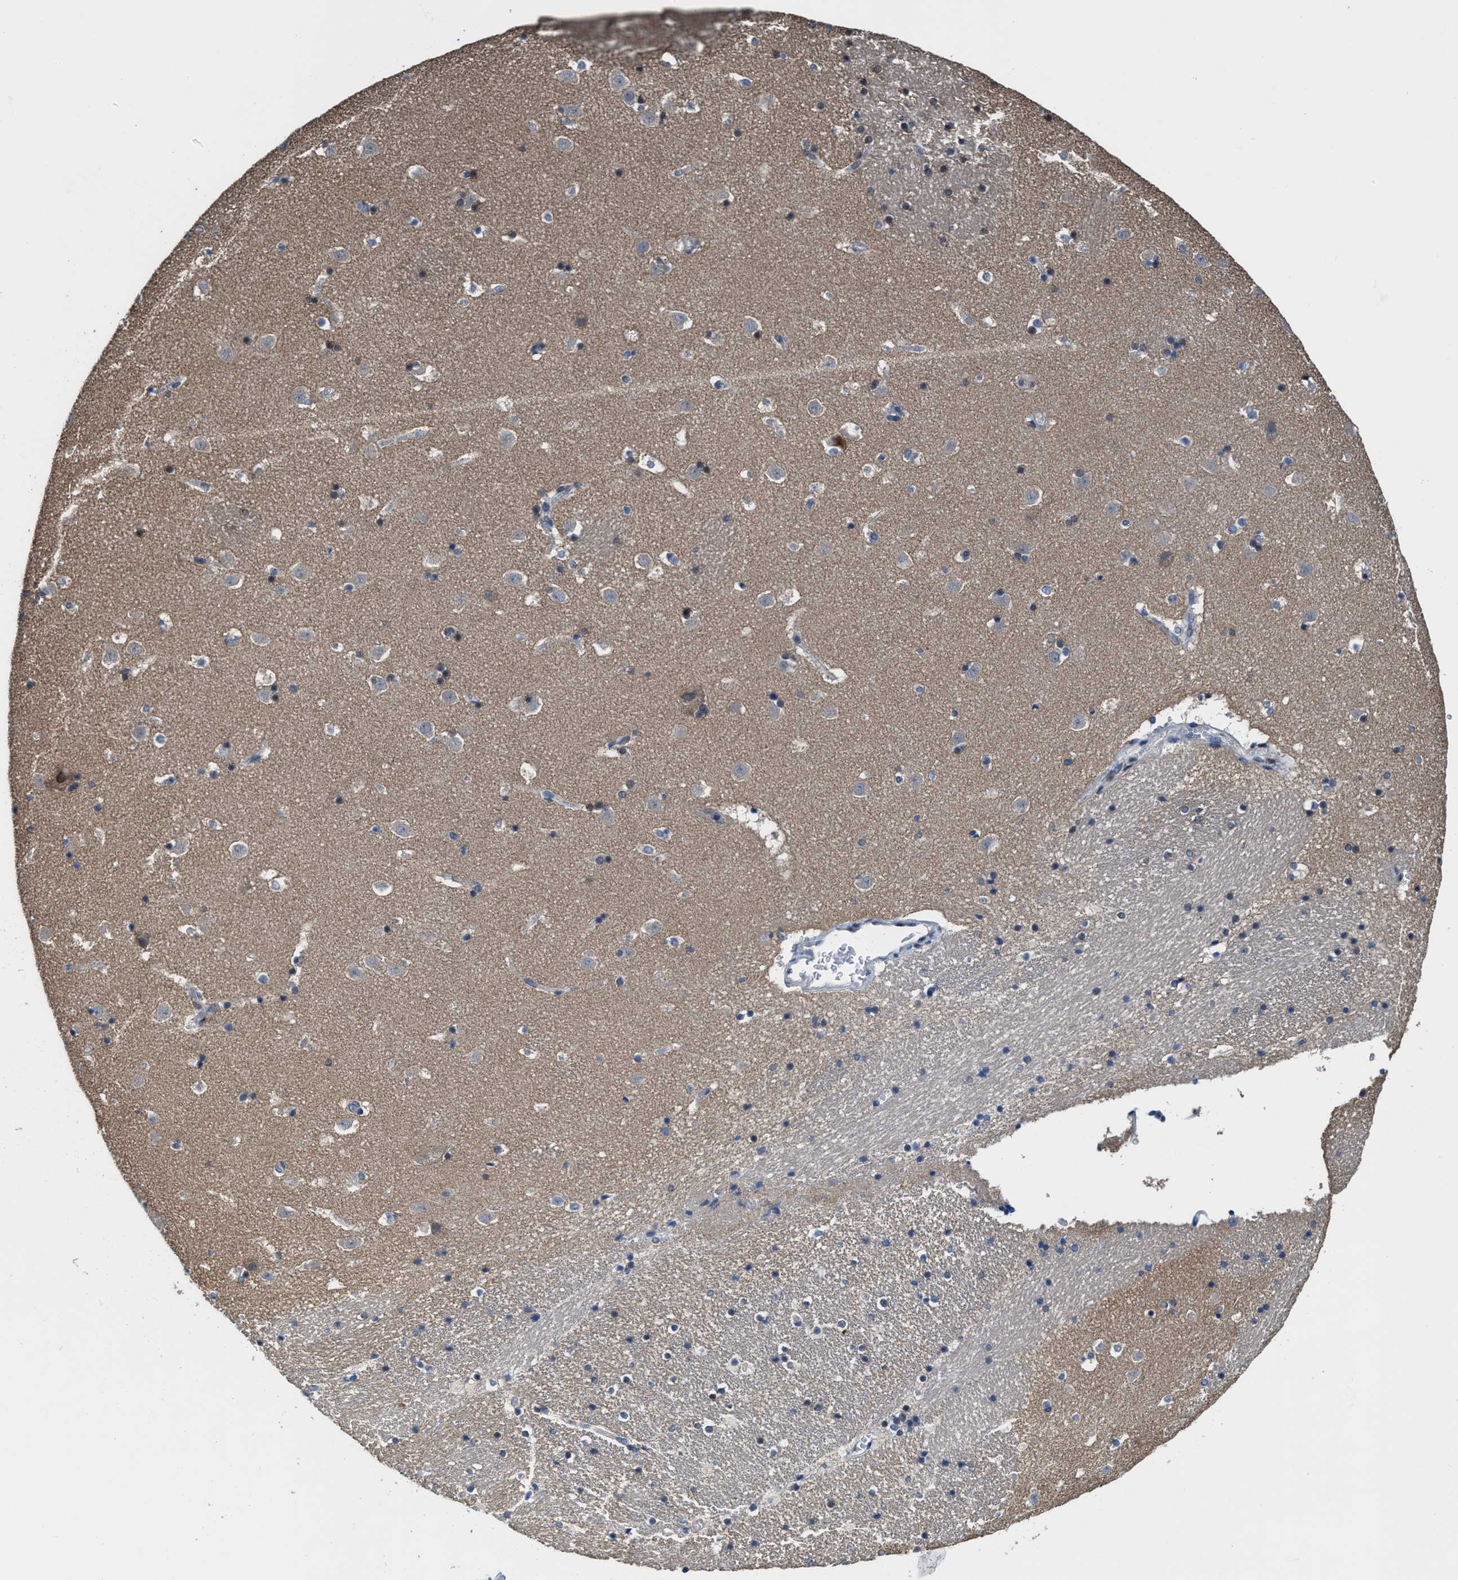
{"staining": {"intensity": "negative", "quantity": "none", "location": "none"}, "tissue": "caudate", "cell_type": "Glial cells", "image_type": "normal", "snomed": [{"axis": "morphology", "description": "Normal tissue, NOS"}, {"axis": "topography", "description": "Lateral ventricle wall"}], "caption": "Immunohistochemistry (IHC) of normal human caudate demonstrates no staining in glial cells.", "gene": "ZNF20", "patient": {"sex": "male", "age": 45}}